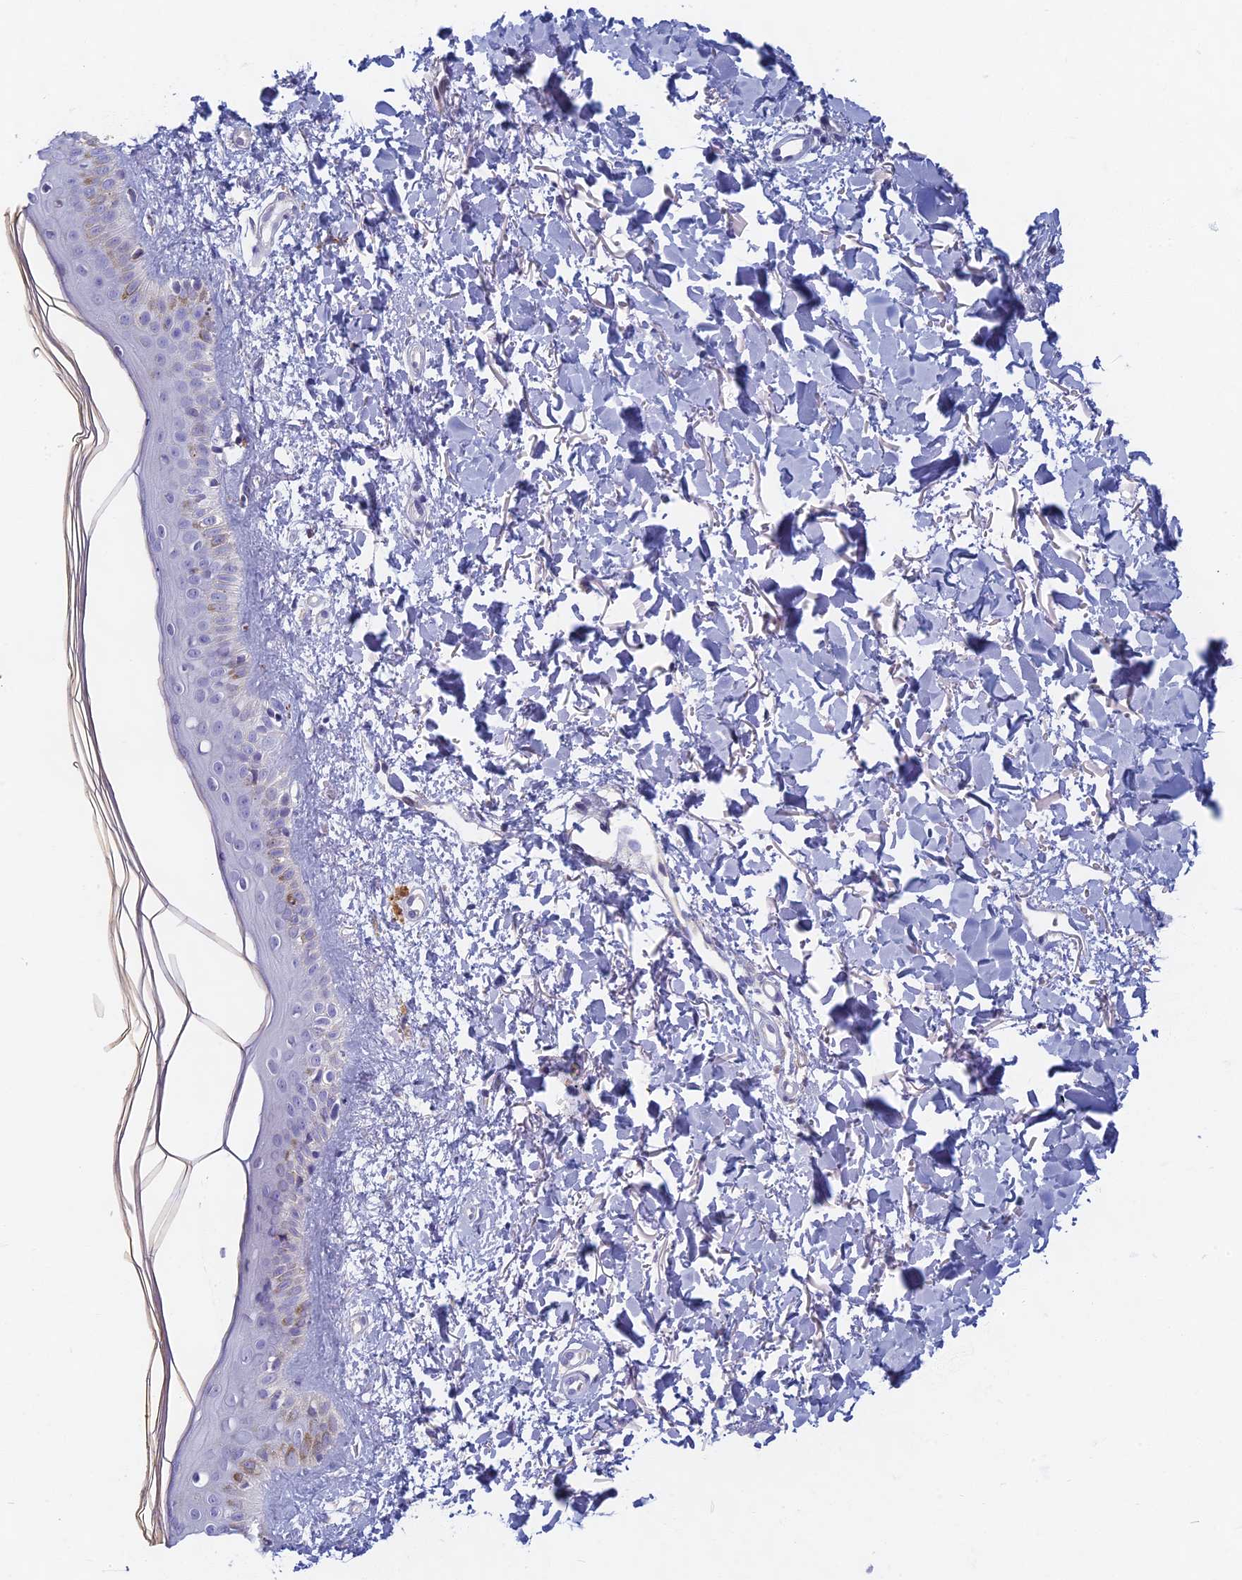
{"staining": {"intensity": "negative", "quantity": "none", "location": "none"}, "tissue": "skin", "cell_type": "Fibroblasts", "image_type": "normal", "snomed": [{"axis": "morphology", "description": "Normal tissue, NOS"}, {"axis": "topography", "description": "Skin"}], "caption": "A micrograph of skin stained for a protein exhibits no brown staining in fibroblasts. (DAB (3,3'-diaminobenzidine) IHC, high magnification).", "gene": "DDX51", "patient": {"sex": "female", "age": 58}}